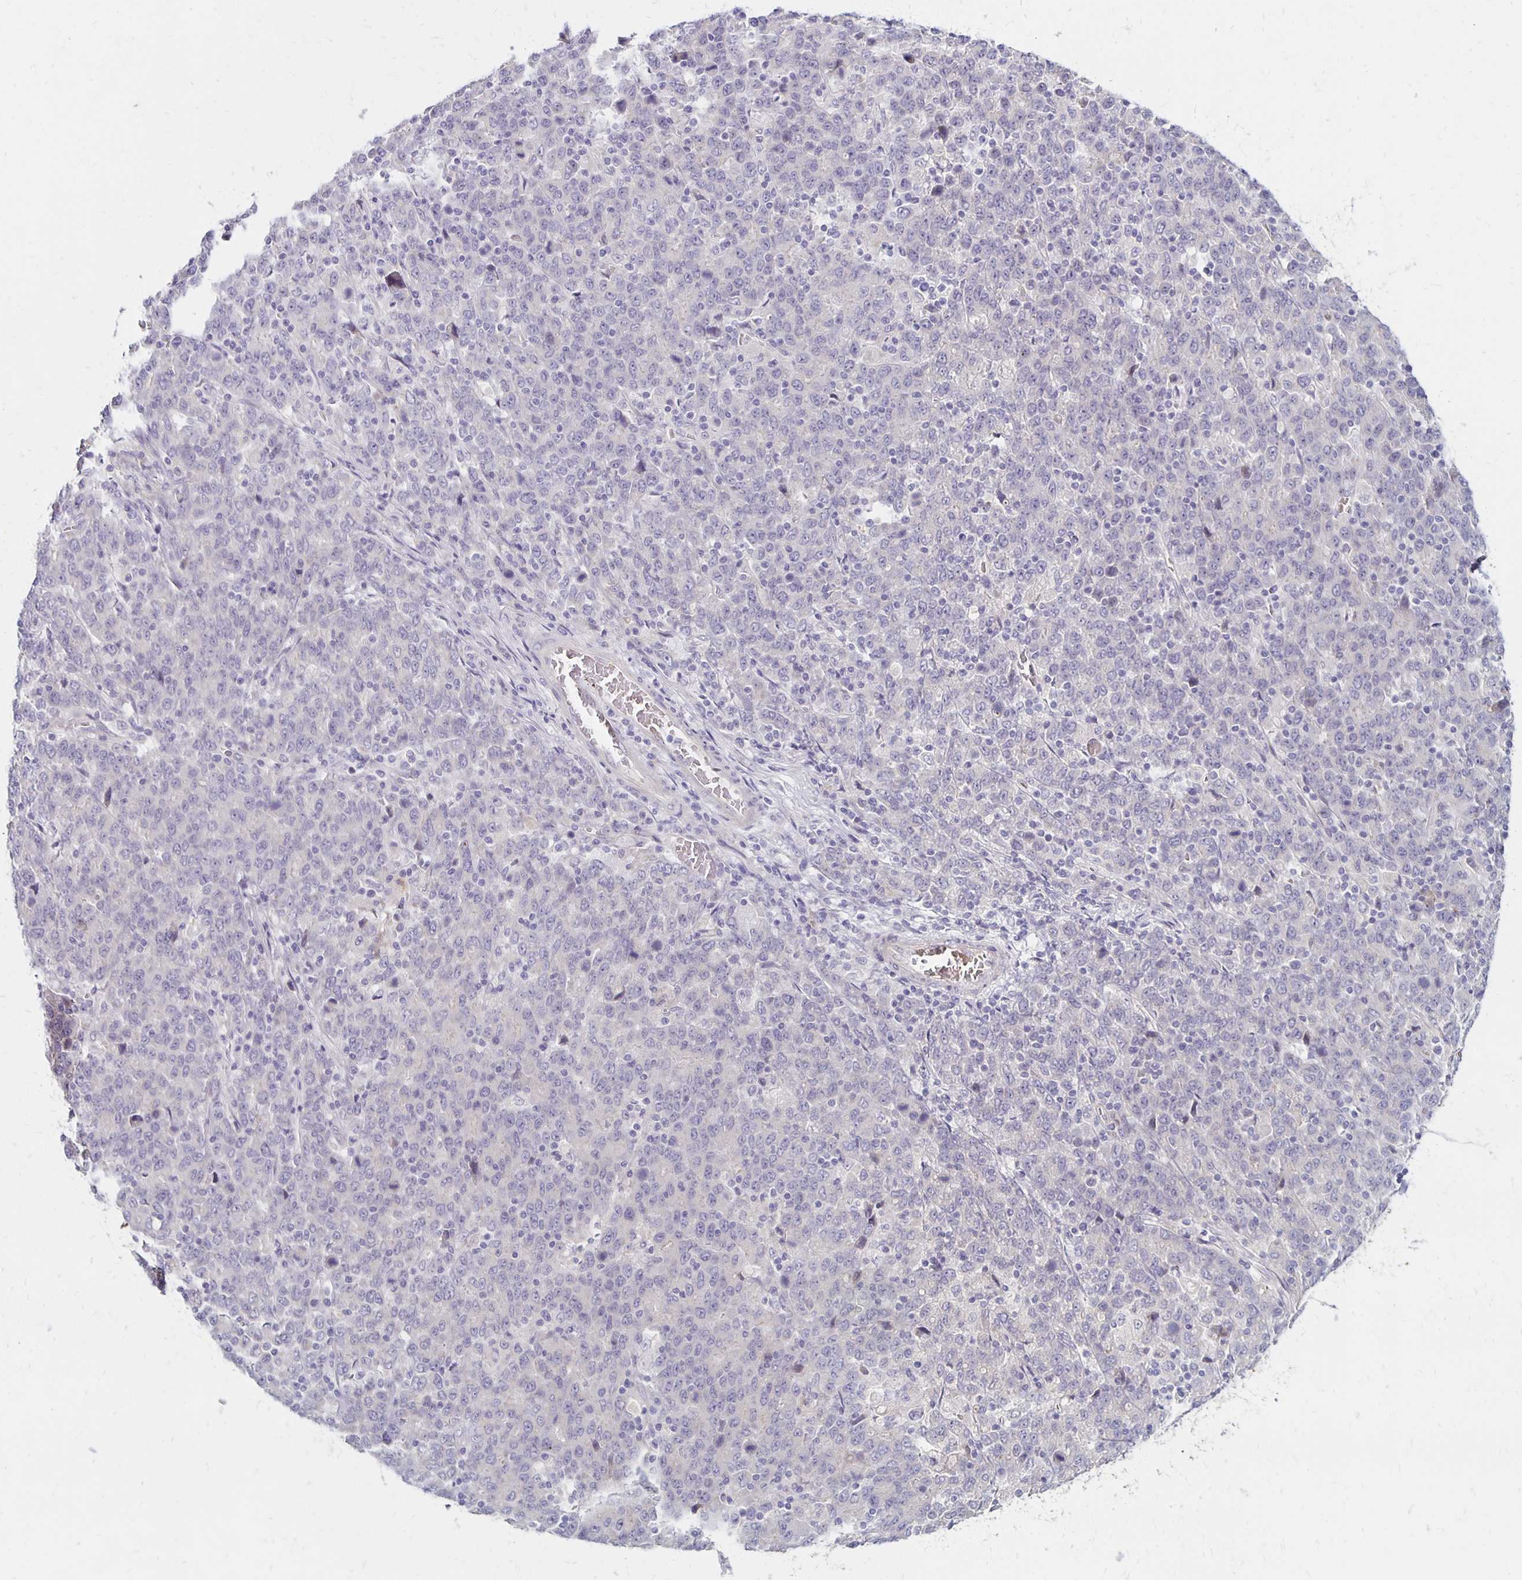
{"staining": {"intensity": "negative", "quantity": "none", "location": "none"}, "tissue": "stomach cancer", "cell_type": "Tumor cells", "image_type": "cancer", "snomed": [{"axis": "morphology", "description": "Adenocarcinoma, NOS"}, {"axis": "topography", "description": "Stomach, upper"}], "caption": "Immunohistochemistry micrograph of neoplastic tissue: stomach adenocarcinoma stained with DAB reveals no significant protein staining in tumor cells.", "gene": "KATNBL1", "patient": {"sex": "male", "age": 69}}